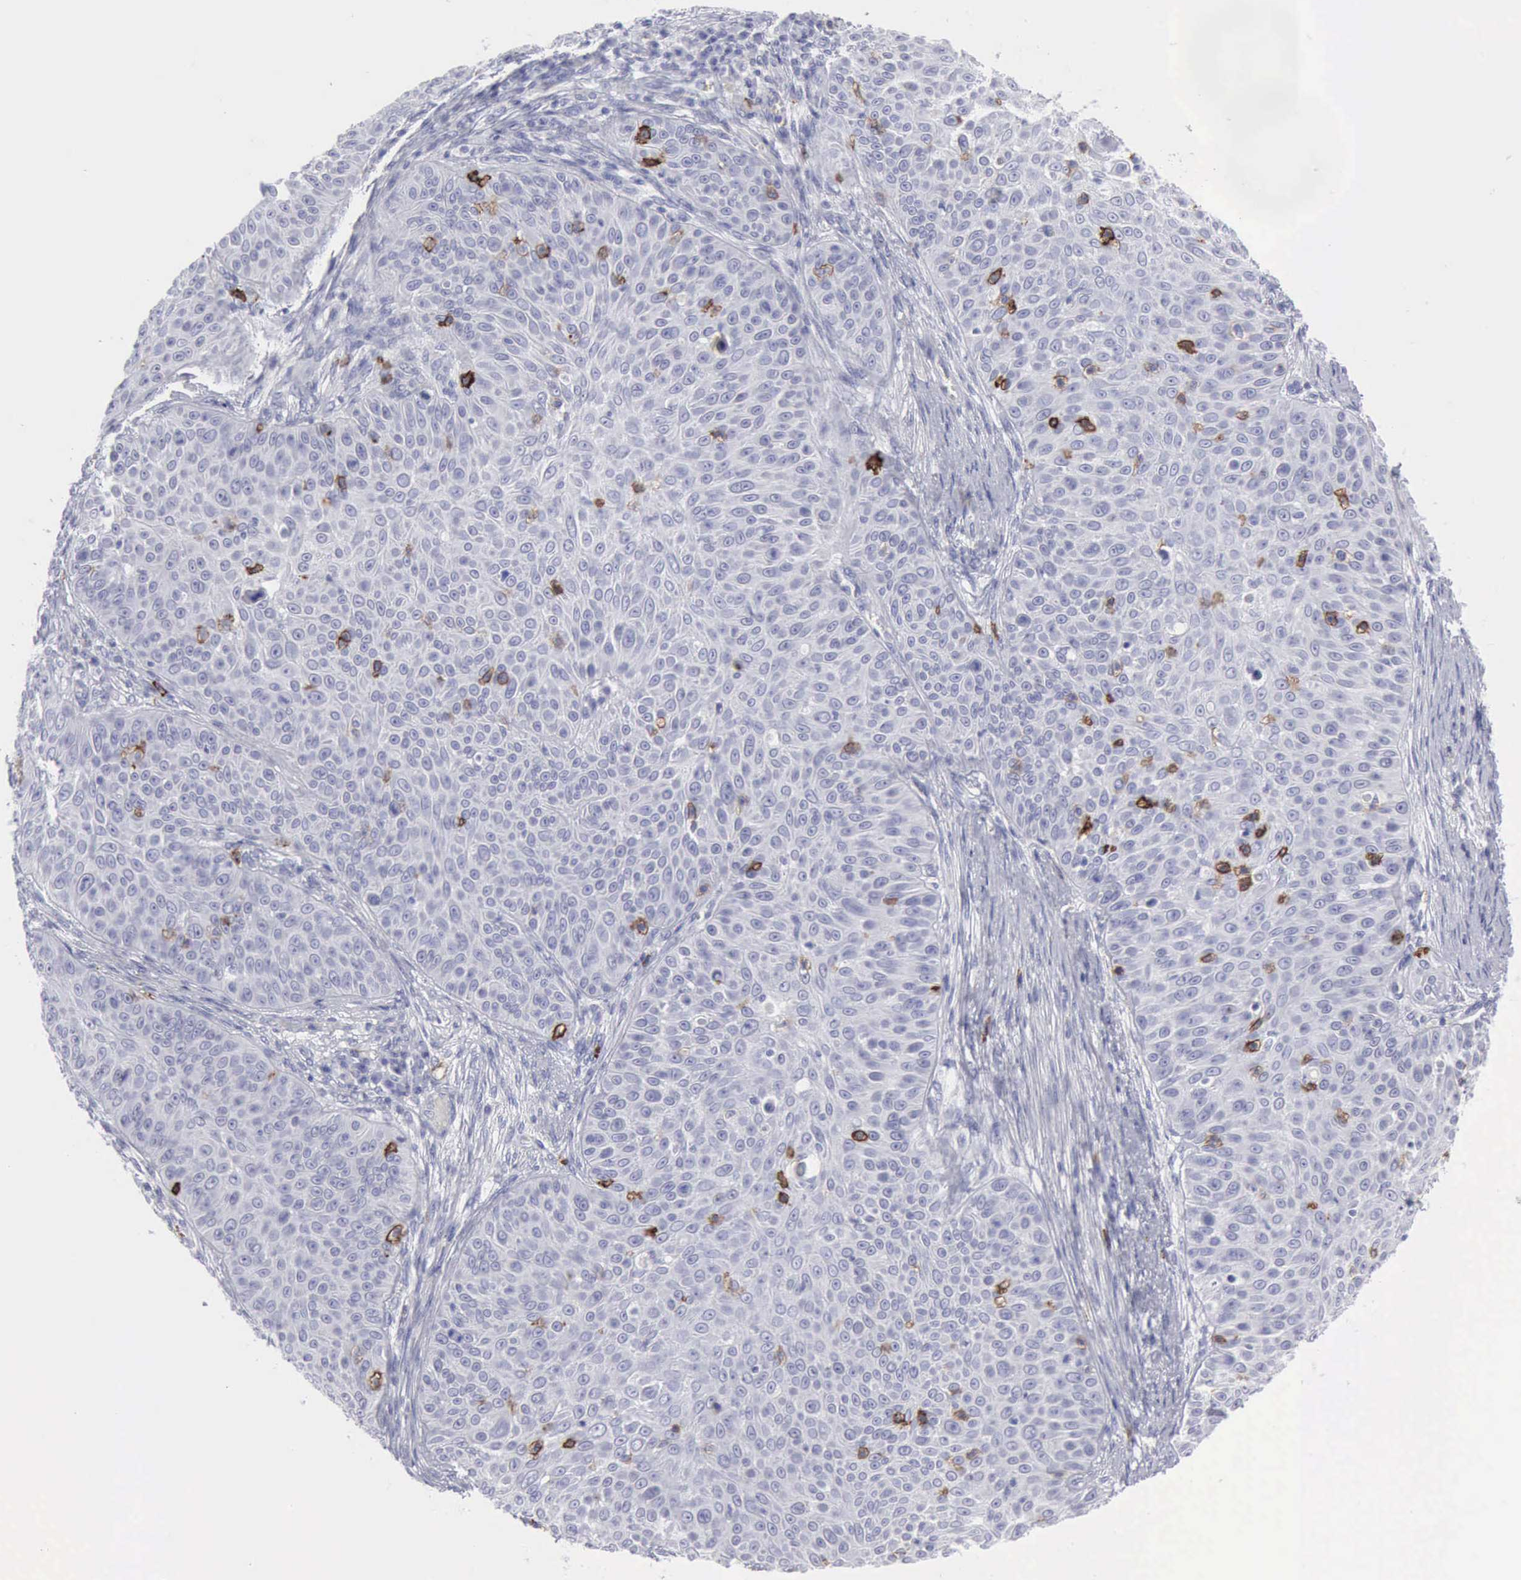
{"staining": {"intensity": "moderate", "quantity": "<25%", "location": "cytoplasmic/membranous"}, "tissue": "skin cancer", "cell_type": "Tumor cells", "image_type": "cancer", "snomed": [{"axis": "morphology", "description": "Squamous cell carcinoma, NOS"}, {"axis": "topography", "description": "Skin"}], "caption": "Immunohistochemistry histopathology image of human squamous cell carcinoma (skin) stained for a protein (brown), which reveals low levels of moderate cytoplasmic/membranous staining in approximately <25% of tumor cells.", "gene": "NCAM1", "patient": {"sex": "male", "age": 82}}